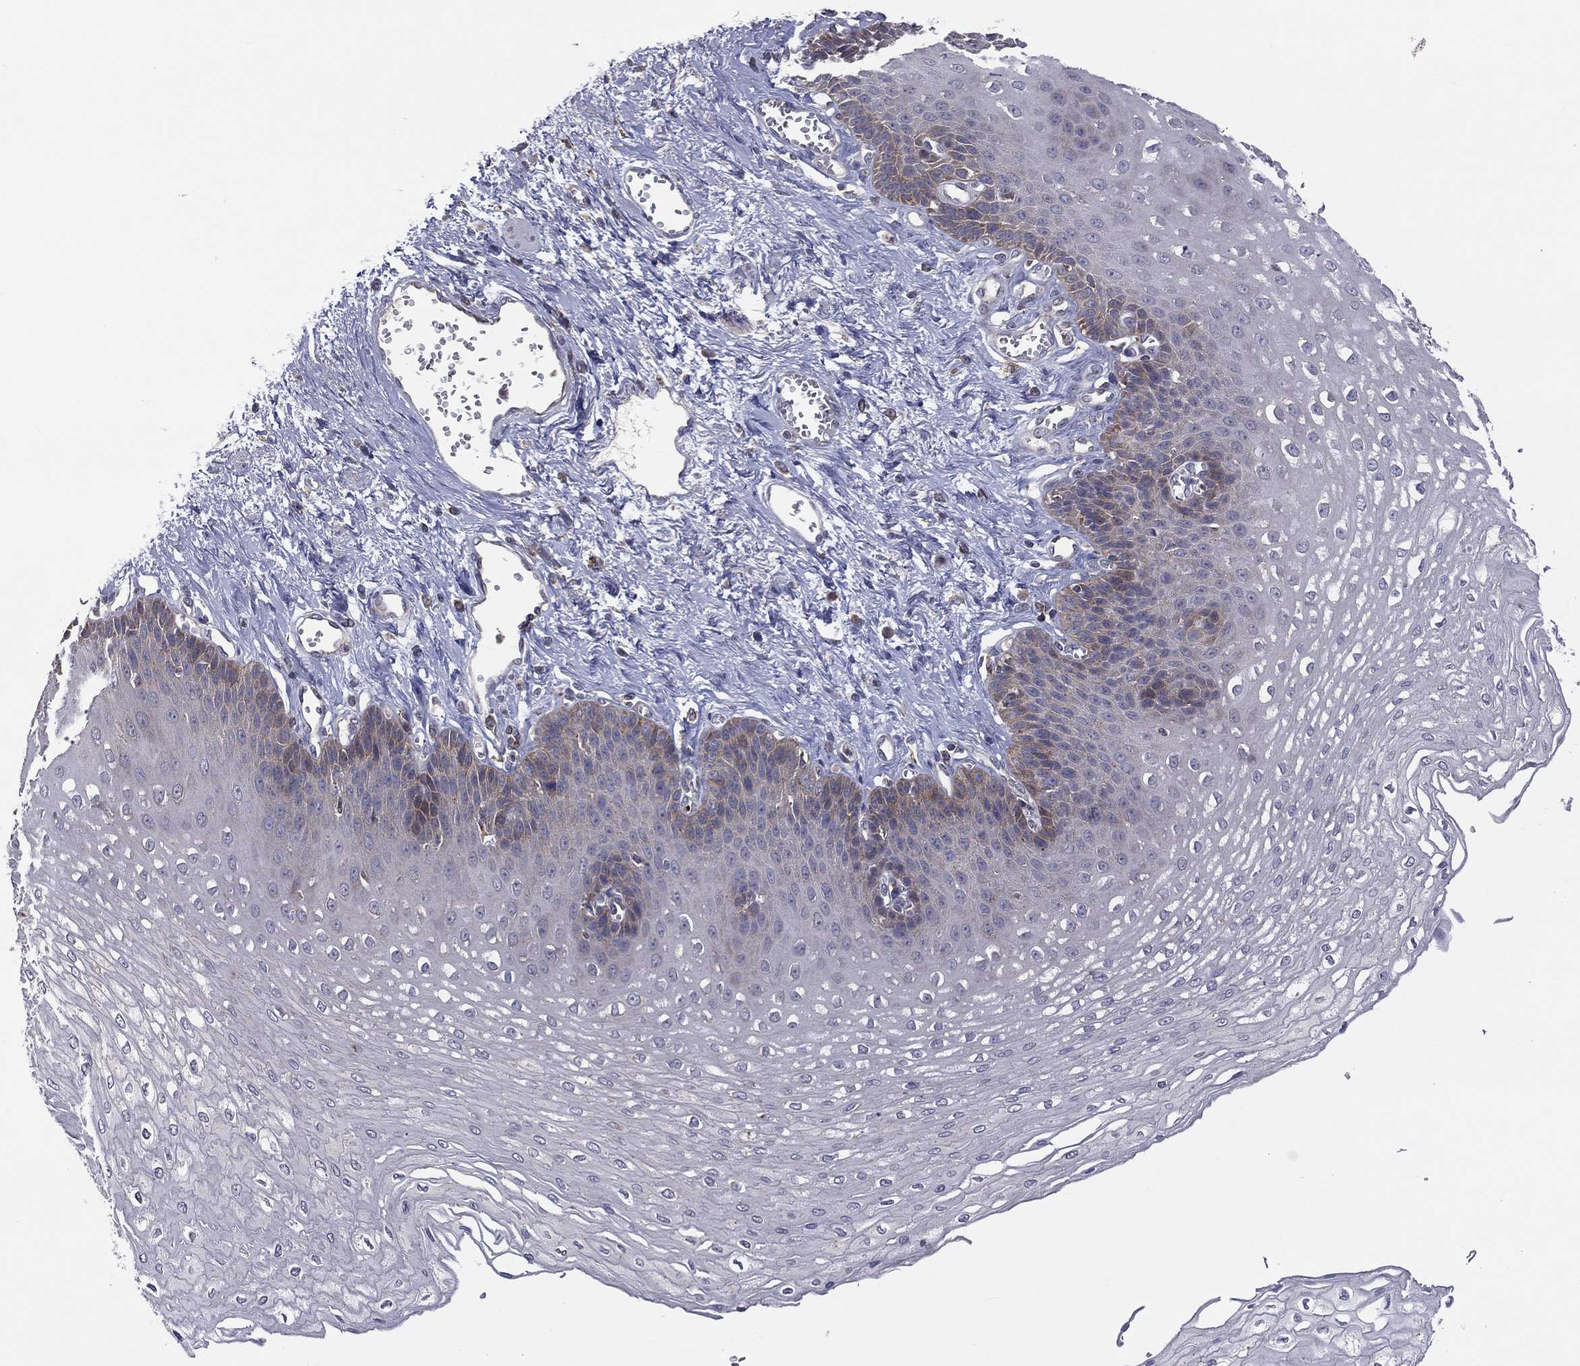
{"staining": {"intensity": "moderate", "quantity": "<25%", "location": "cytoplasmic/membranous"}, "tissue": "esophagus", "cell_type": "Squamous epithelial cells", "image_type": "normal", "snomed": [{"axis": "morphology", "description": "Normal tissue, NOS"}, {"axis": "topography", "description": "Esophagus"}], "caption": "Human esophagus stained with a brown dye demonstrates moderate cytoplasmic/membranous positive expression in about <25% of squamous epithelial cells.", "gene": "STARD3", "patient": {"sex": "female", "age": 62}}